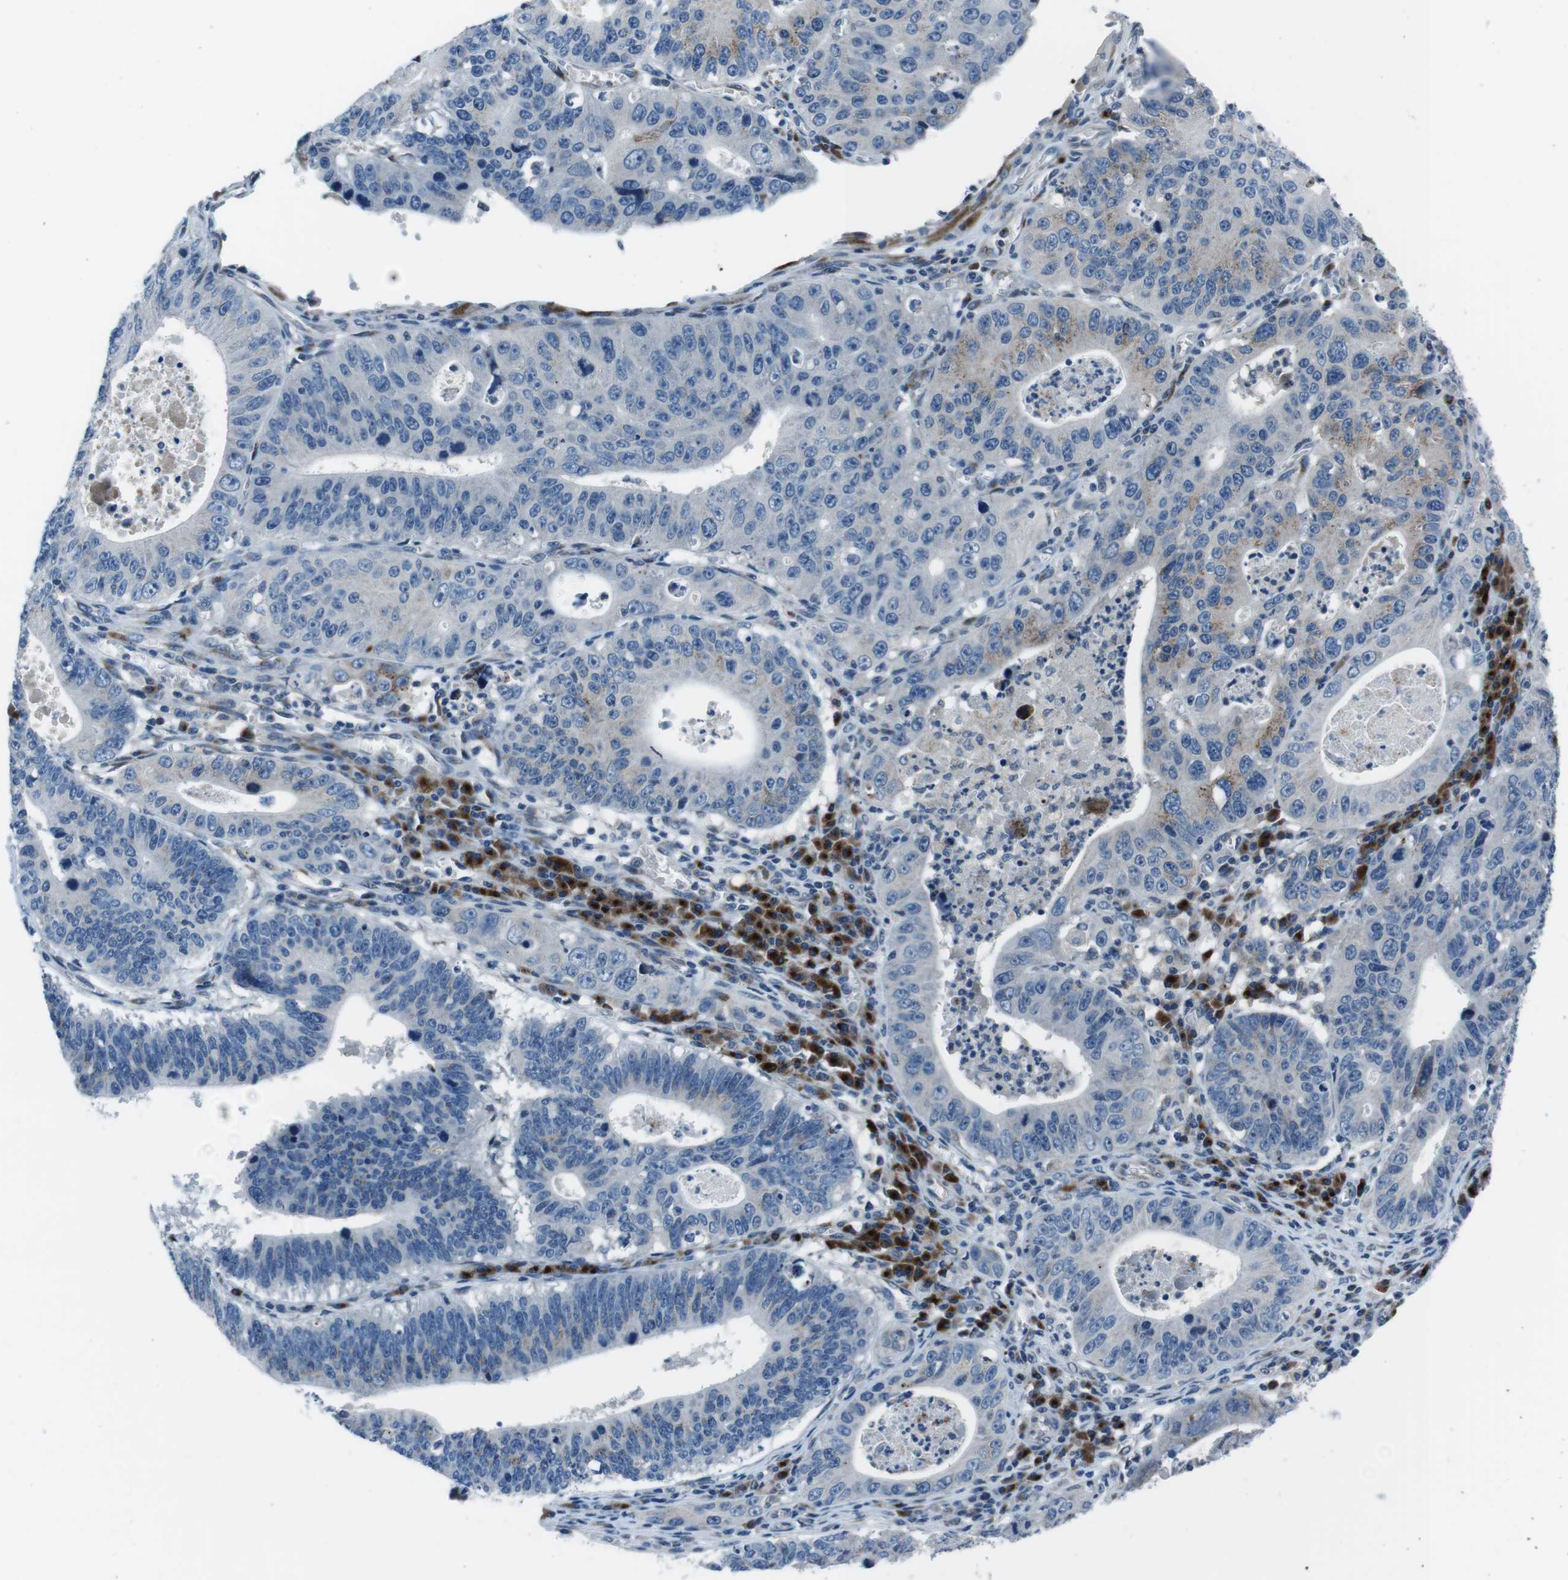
{"staining": {"intensity": "negative", "quantity": "none", "location": "none"}, "tissue": "stomach cancer", "cell_type": "Tumor cells", "image_type": "cancer", "snomed": [{"axis": "morphology", "description": "Adenocarcinoma, NOS"}, {"axis": "topography", "description": "Stomach"}], "caption": "High power microscopy micrograph of an immunohistochemistry micrograph of stomach cancer (adenocarcinoma), revealing no significant positivity in tumor cells. Nuclei are stained in blue.", "gene": "NUCB2", "patient": {"sex": "male", "age": 59}}